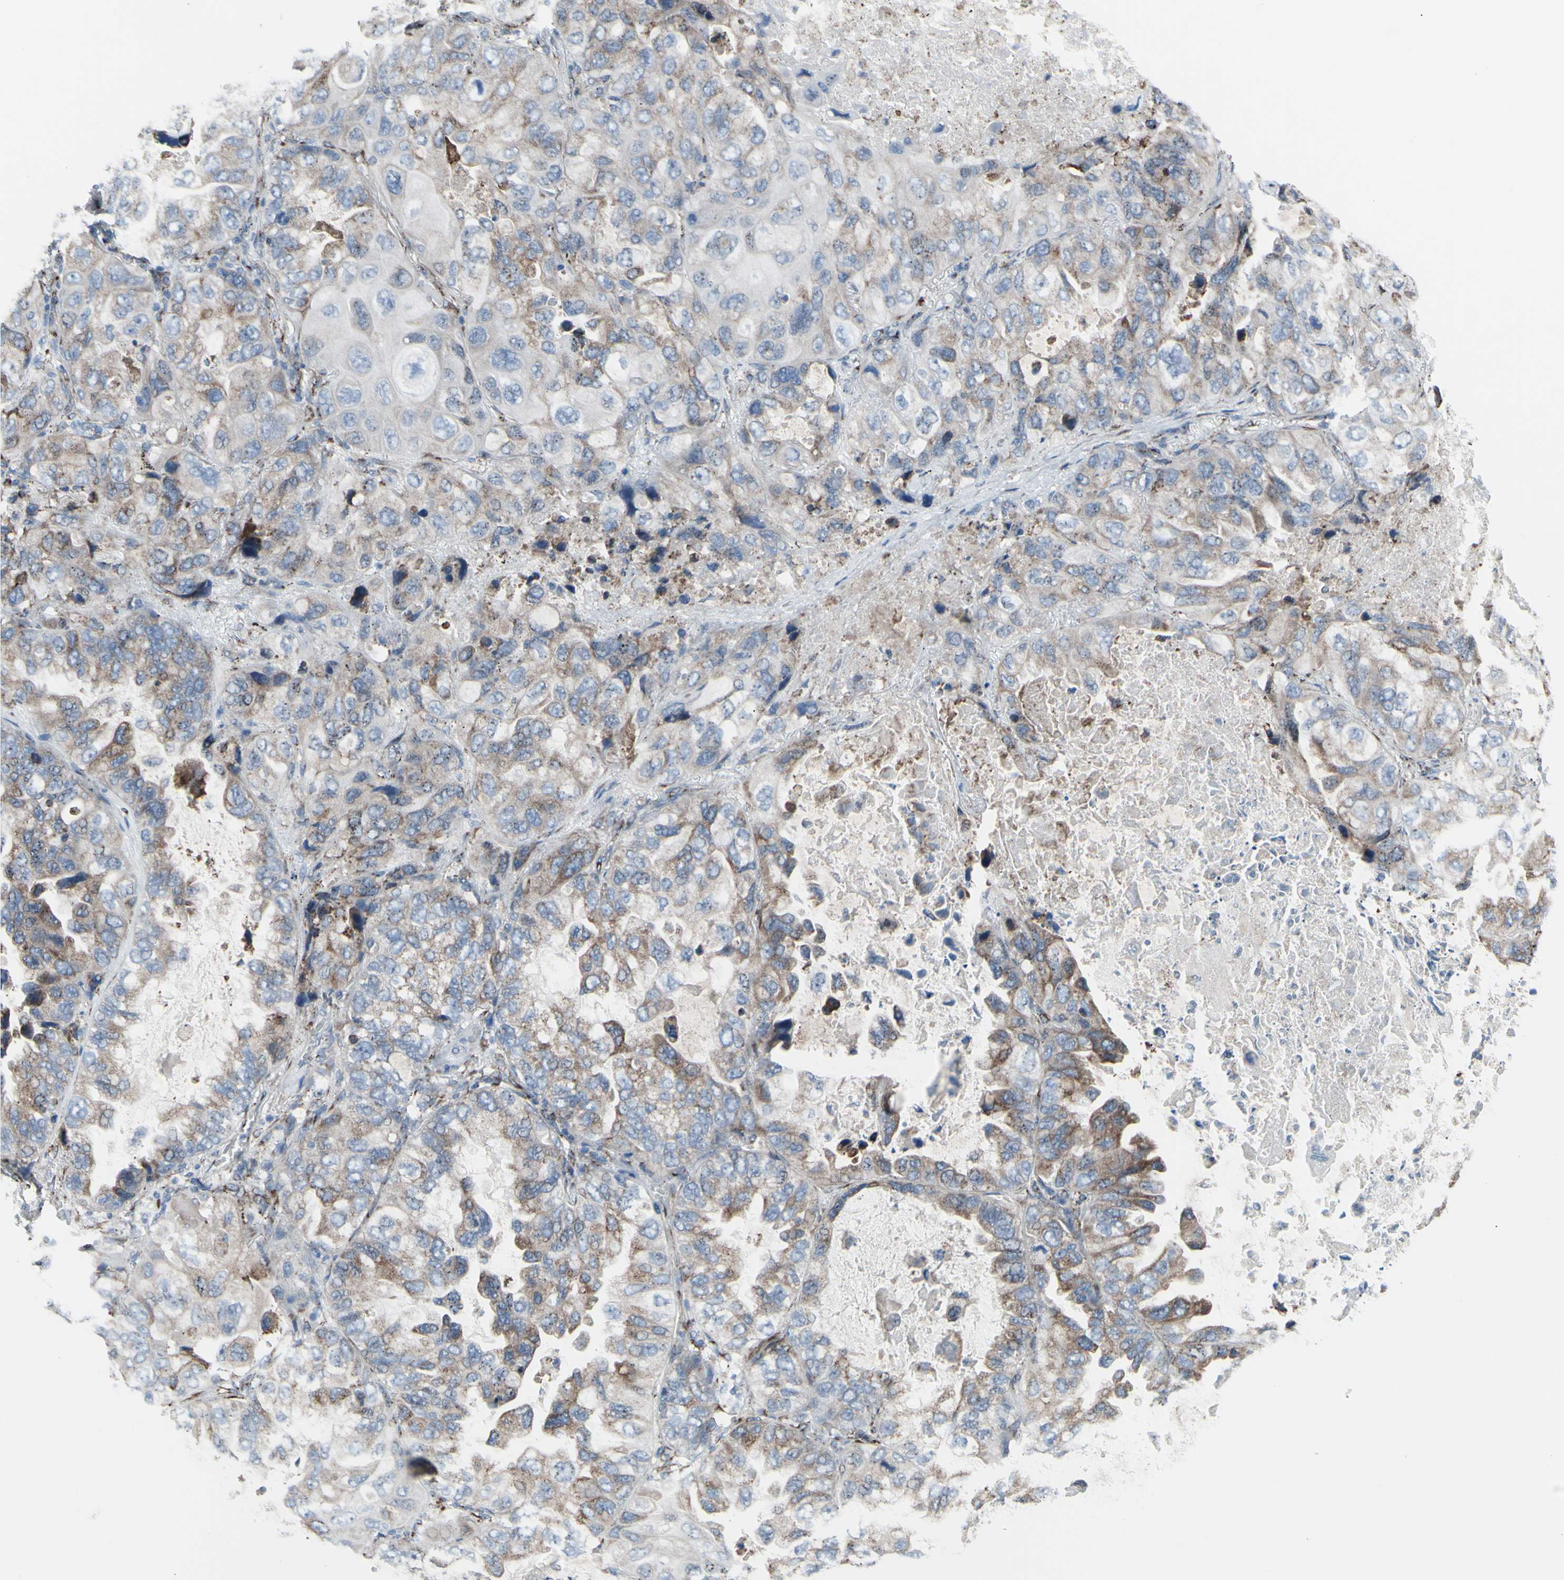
{"staining": {"intensity": "moderate", "quantity": ">75%", "location": "cytoplasmic/membranous"}, "tissue": "lung cancer", "cell_type": "Tumor cells", "image_type": "cancer", "snomed": [{"axis": "morphology", "description": "Squamous cell carcinoma, NOS"}, {"axis": "topography", "description": "Lung"}], "caption": "Tumor cells demonstrate moderate cytoplasmic/membranous staining in about >75% of cells in lung cancer.", "gene": "GLG1", "patient": {"sex": "female", "age": 73}}